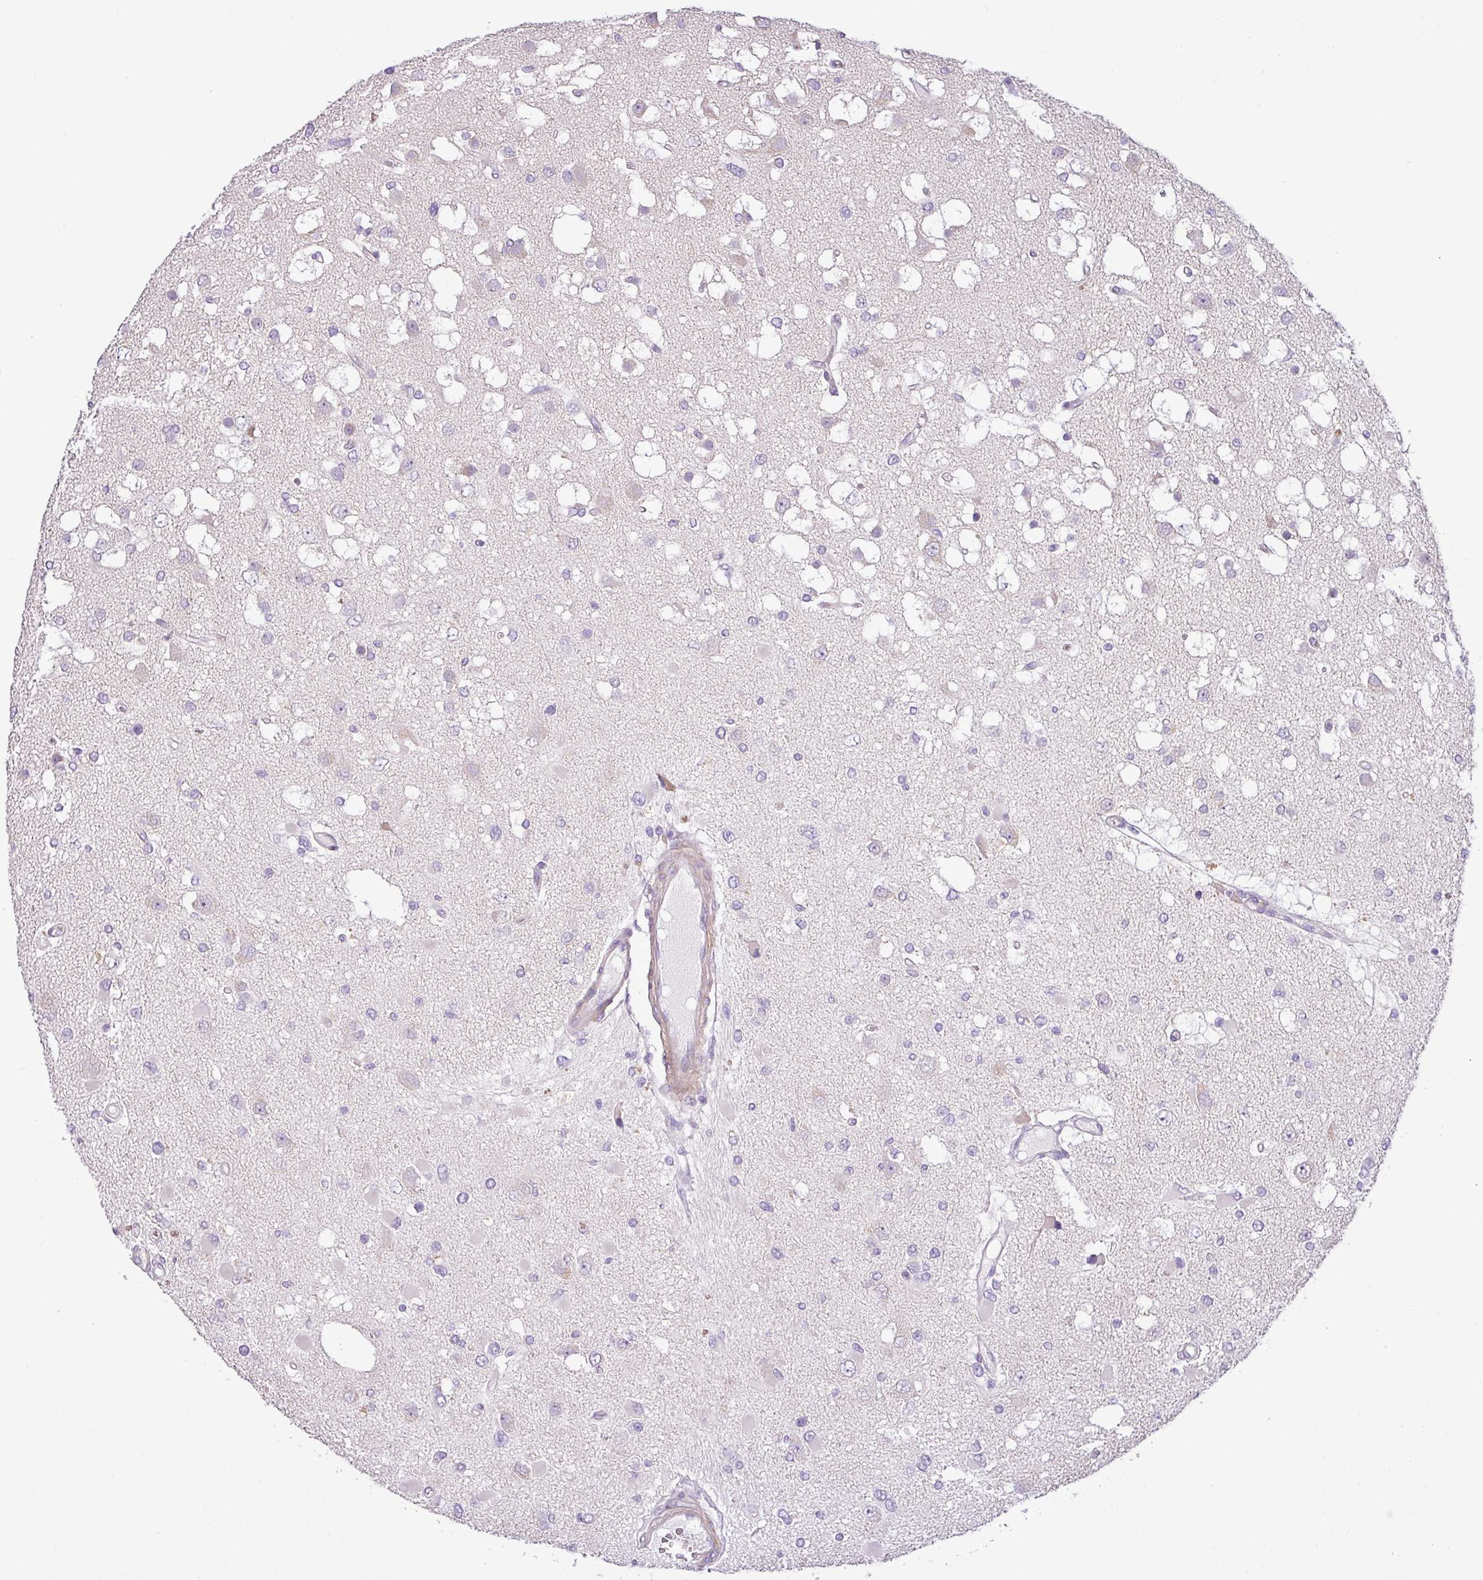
{"staining": {"intensity": "negative", "quantity": "none", "location": "none"}, "tissue": "glioma", "cell_type": "Tumor cells", "image_type": "cancer", "snomed": [{"axis": "morphology", "description": "Glioma, malignant, High grade"}, {"axis": "topography", "description": "Brain"}], "caption": "DAB immunohistochemical staining of human glioma shows no significant positivity in tumor cells.", "gene": "MOCS3", "patient": {"sex": "male", "age": 53}}